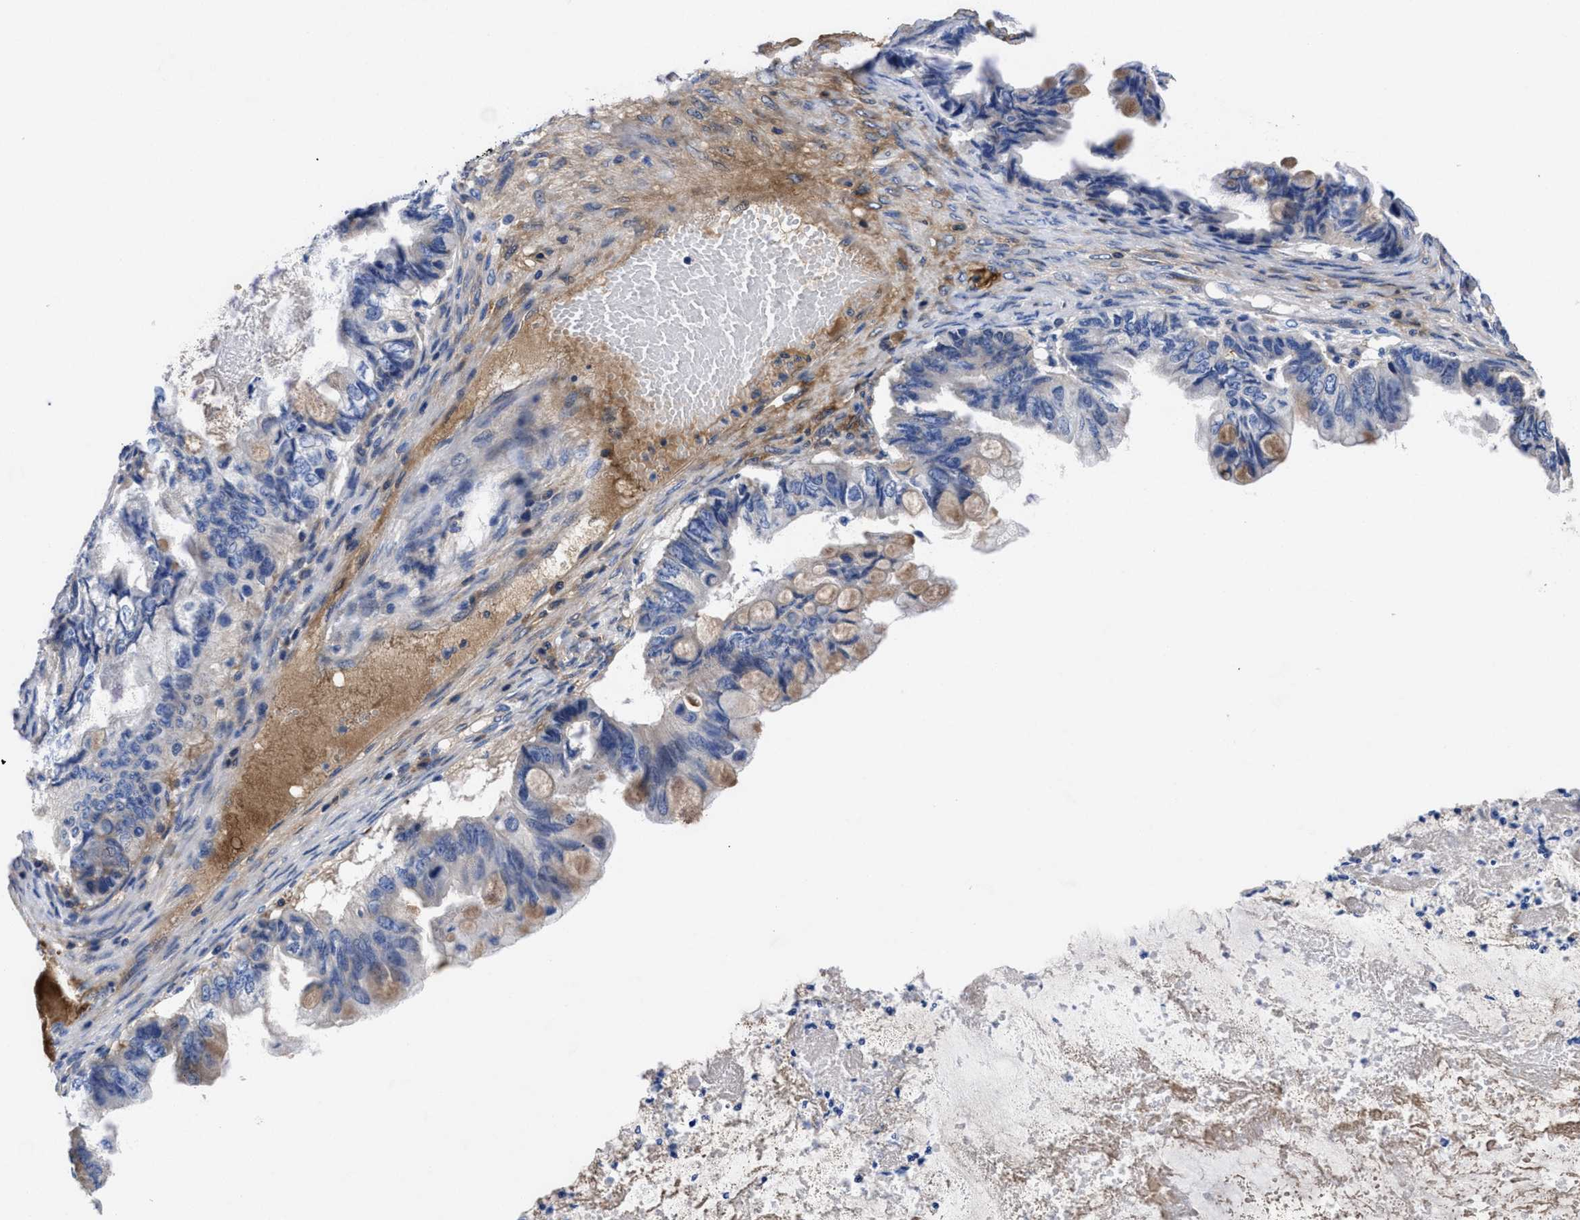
{"staining": {"intensity": "weak", "quantity": "<25%", "location": "cytoplasmic/membranous"}, "tissue": "ovarian cancer", "cell_type": "Tumor cells", "image_type": "cancer", "snomed": [{"axis": "morphology", "description": "Cystadenocarcinoma, mucinous, NOS"}, {"axis": "topography", "description": "Ovary"}], "caption": "A high-resolution micrograph shows immunohistochemistry staining of ovarian cancer, which reveals no significant expression in tumor cells.", "gene": "DHRS13", "patient": {"sex": "female", "age": 80}}